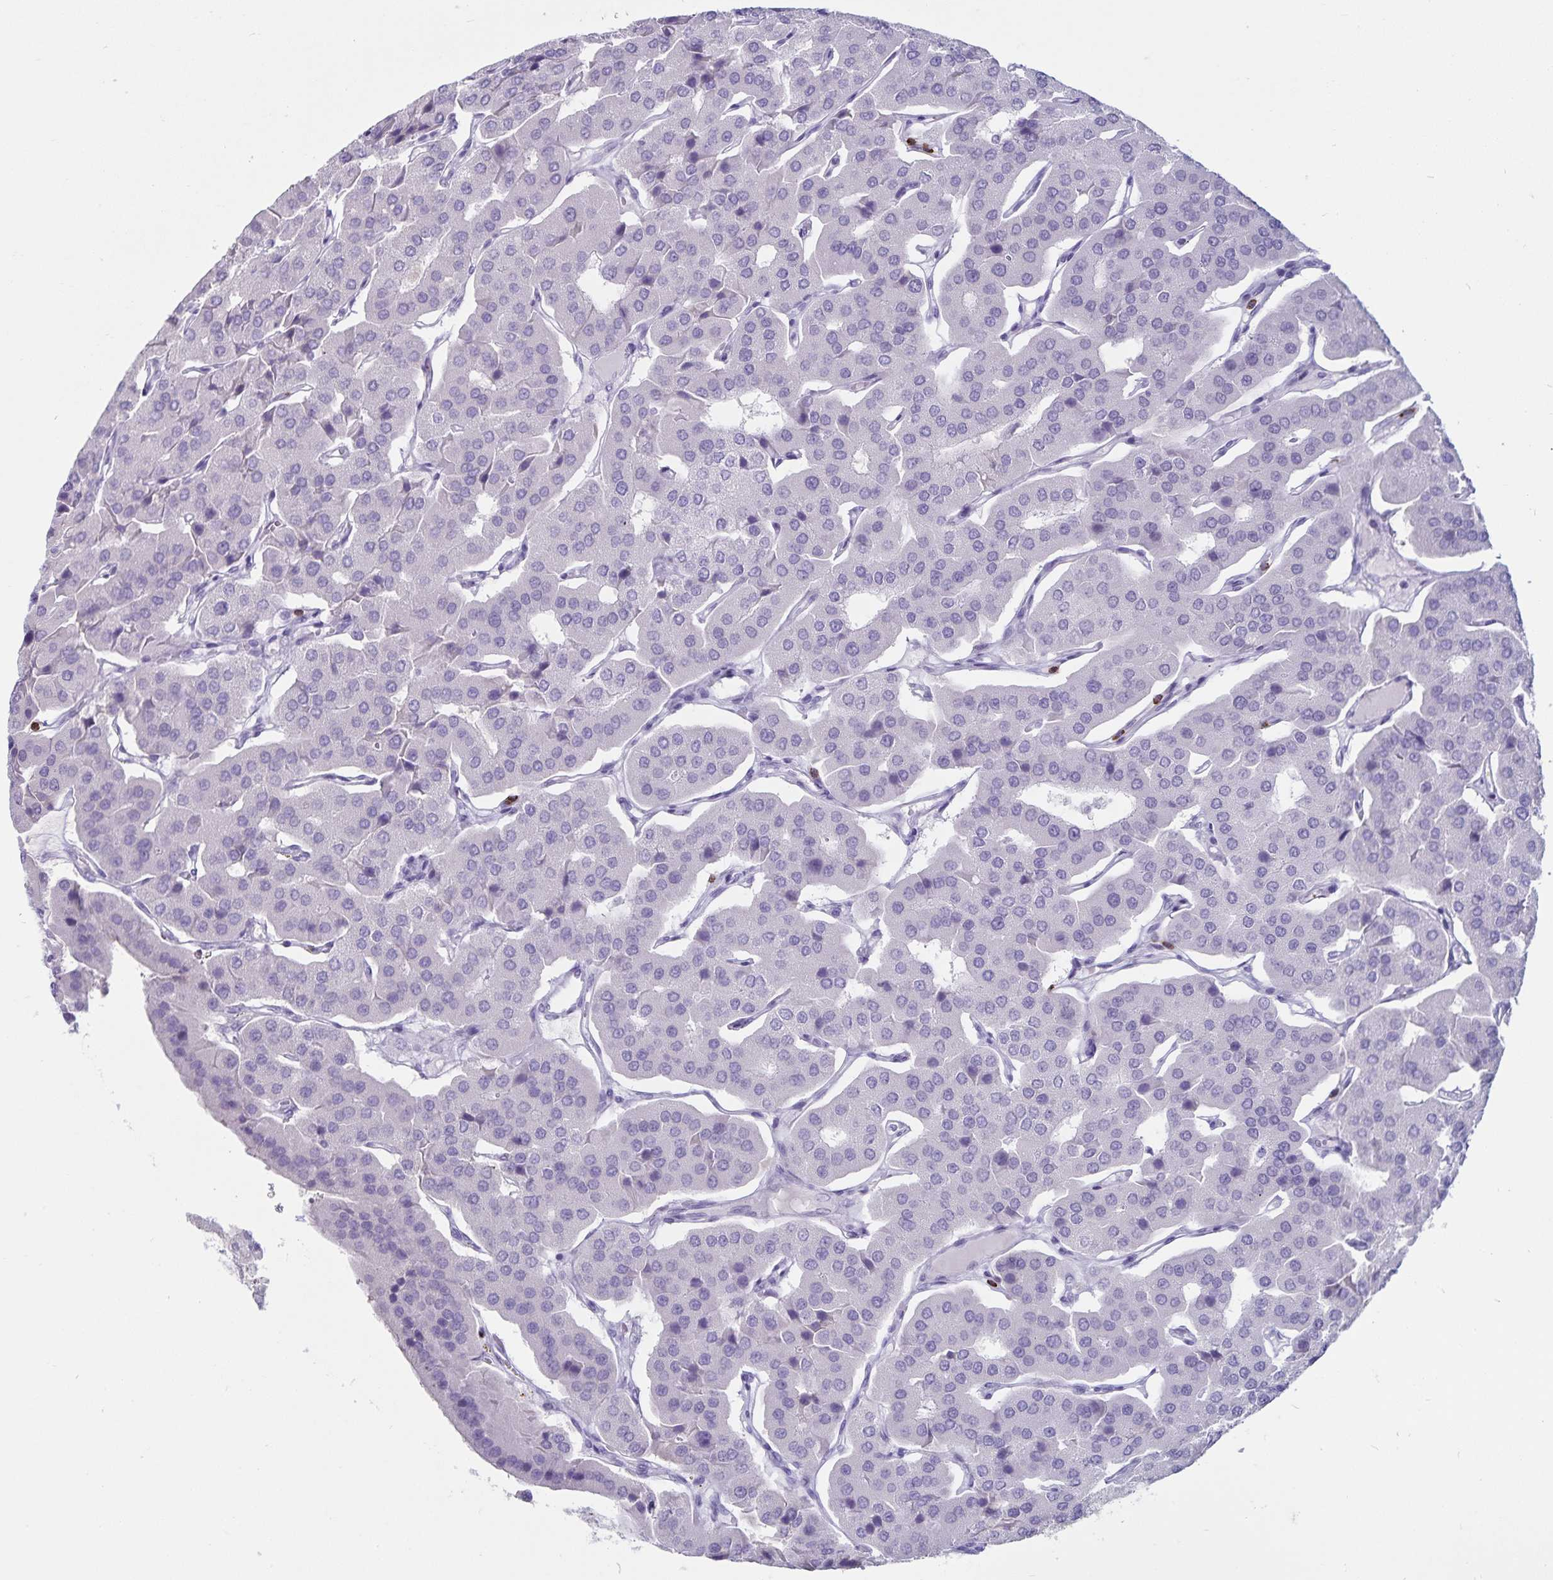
{"staining": {"intensity": "negative", "quantity": "none", "location": "none"}, "tissue": "parathyroid gland", "cell_type": "Glandular cells", "image_type": "normal", "snomed": [{"axis": "morphology", "description": "Normal tissue, NOS"}, {"axis": "morphology", "description": "Adenoma, NOS"}, {"axis": "topography", "description": "Parathyroid gland"}], "caption": "High power microscopy image of an immunohistochemistry photomicrograph of benign parathyroid gland, revealing no significant positivity in glandular cells.", "gene": "GNLY", "patient": {"sex": "female", "age": 86}}